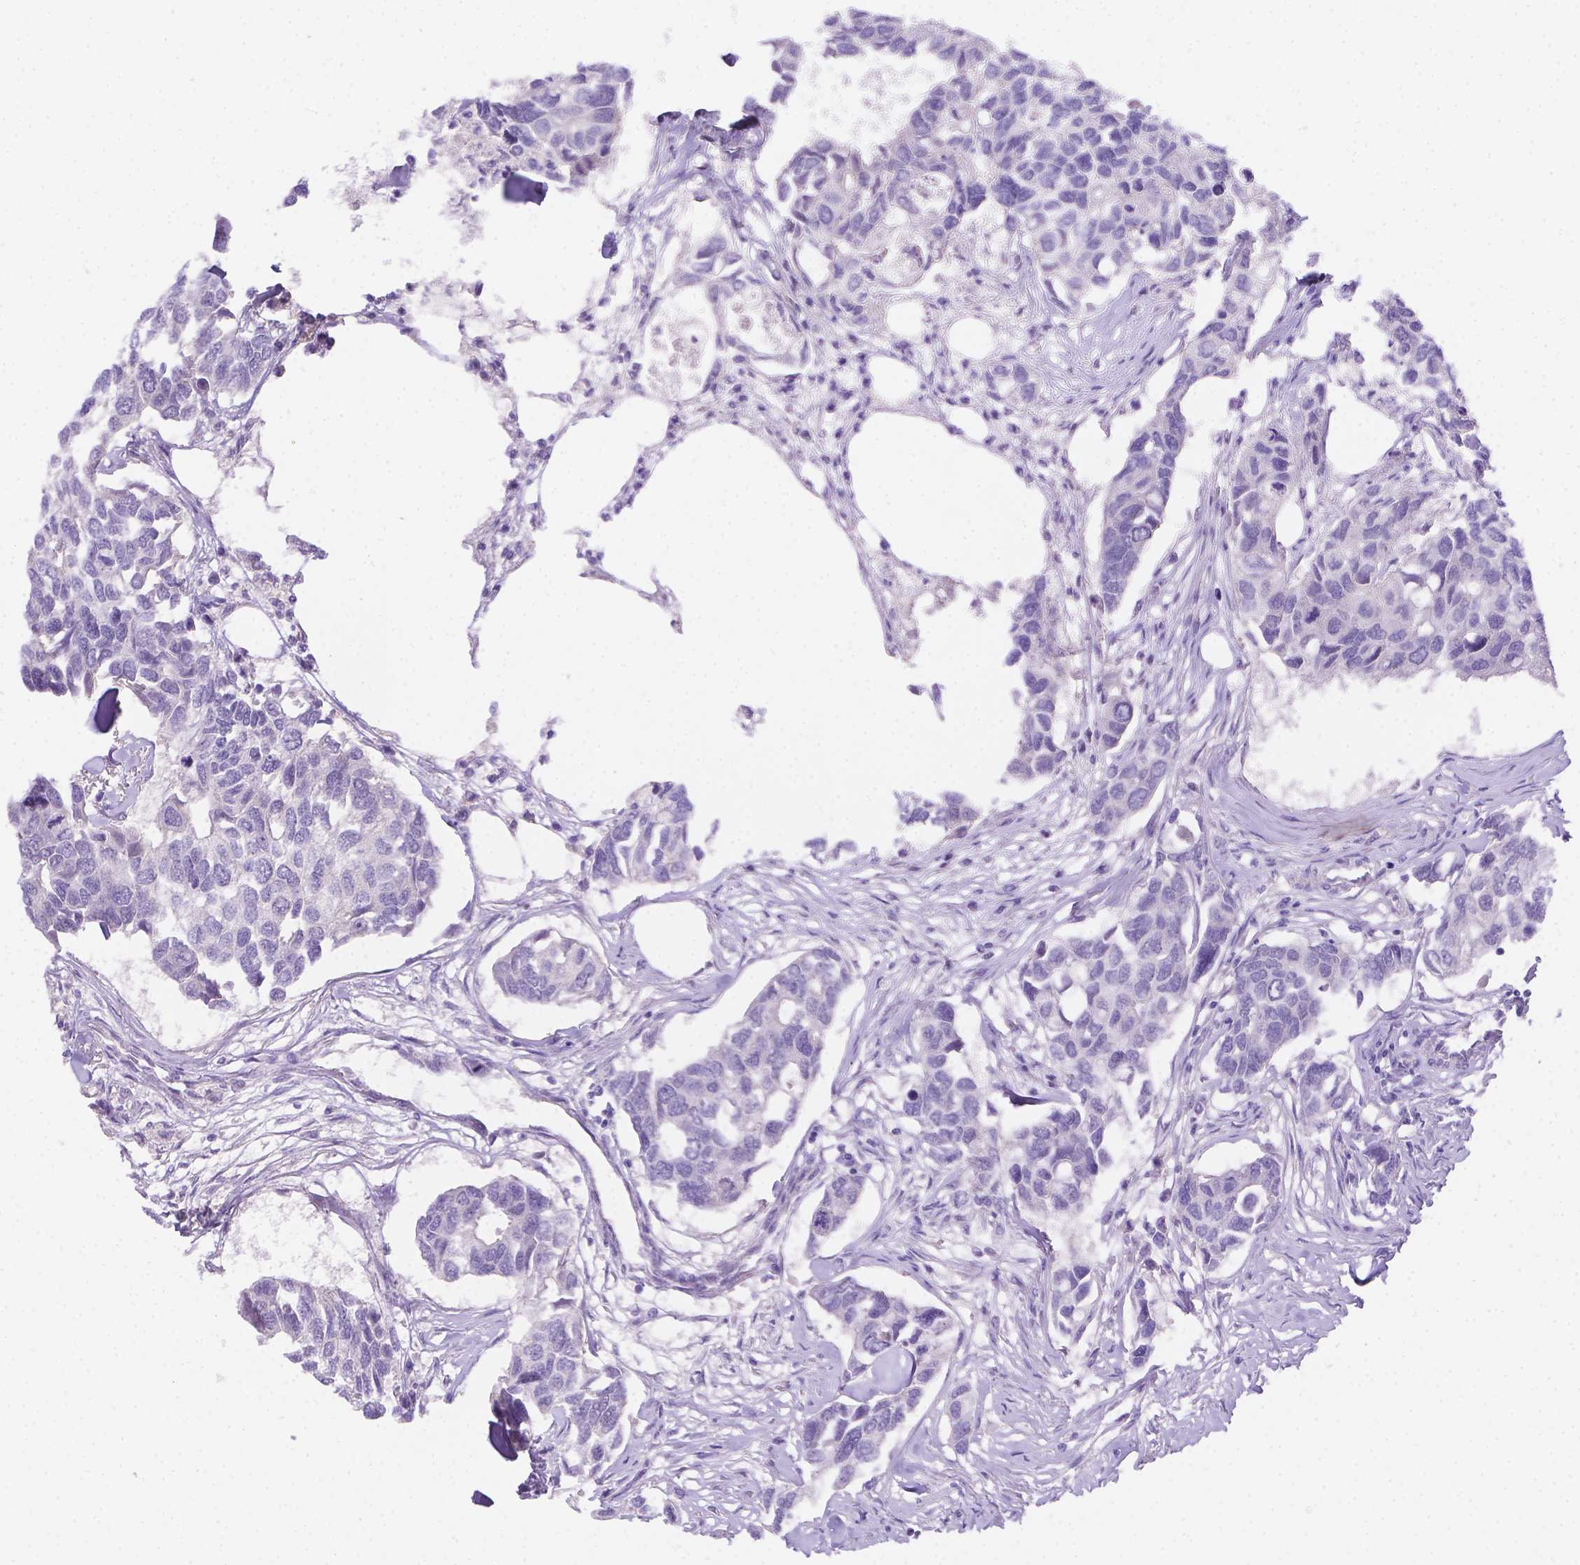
{"staining": {"intensity": "negative", "quantity": "none", "location": "none"}, "tissue": "breast cancer", "cell_type": "Tumor cells", "image_type": "cancer", "snomed": [{"axis": "morphology", "description": "Duct carcinoma"}, {"axis": "topography", "description": "Breast"}], "caption": "An image of invasive ductal carcinoma (breast) stained for a protein demonstrates no brown staining in tumor cells.", "gene": "NXPE2", "patient": {"sex": "female", "age": 83}}